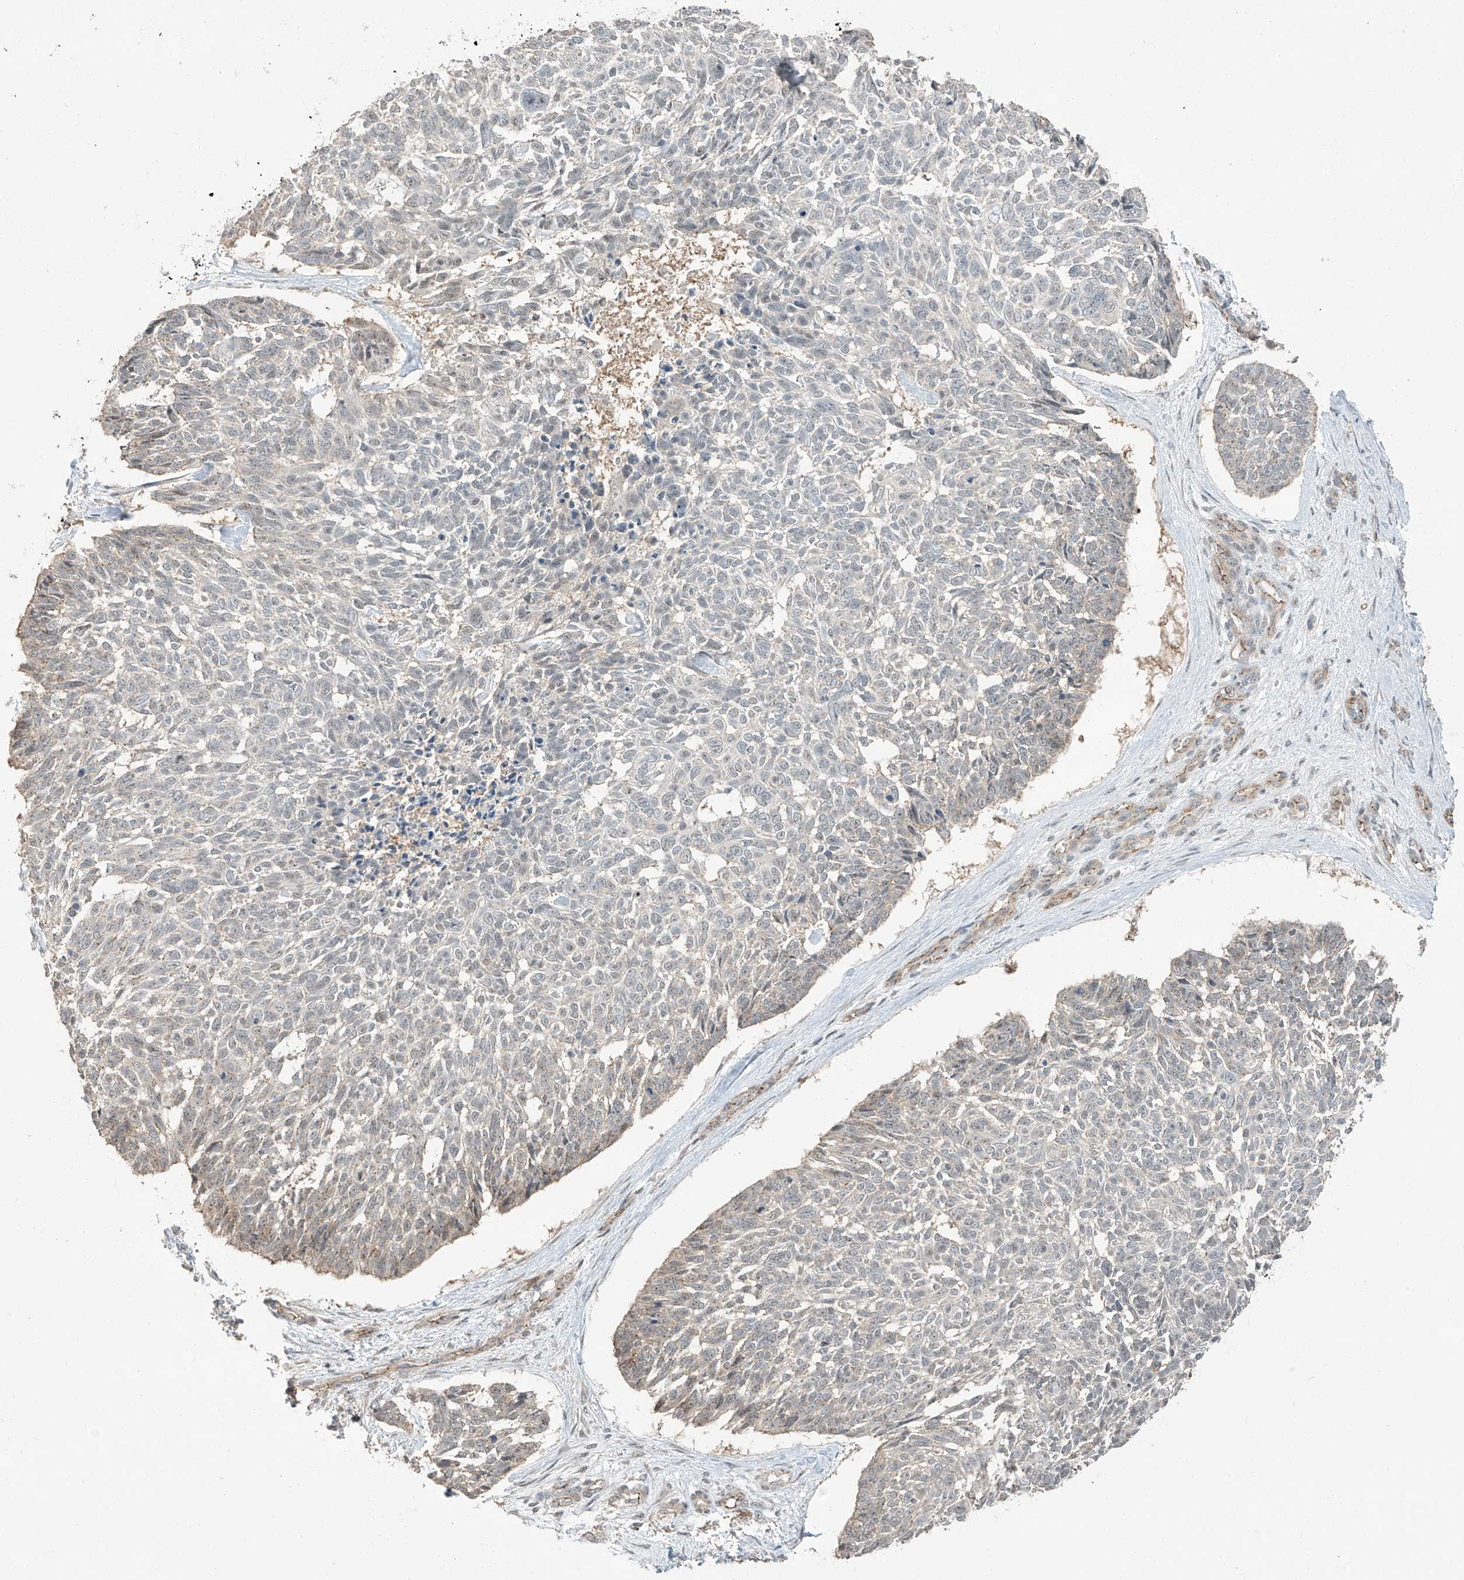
{"staining": {"intensity": "weak", "quantity": "<25%", "location": "cytoplasmic/membranous,nuclear"}, "tissue": "skin cancer", "cell_type": "Tumor cells", "image_type": "cancer", "snomed": [{"axis": "morphology", "description": "Basal cell carcinoma"}, {"axis": "topography", "description": "Skin"}], "caption": "The IHC histopathology image has no significant staining in tumor cells of skin cancer tissue.", "gene": "ZNF16", "patient": {"sex": "male", "age": 88}}